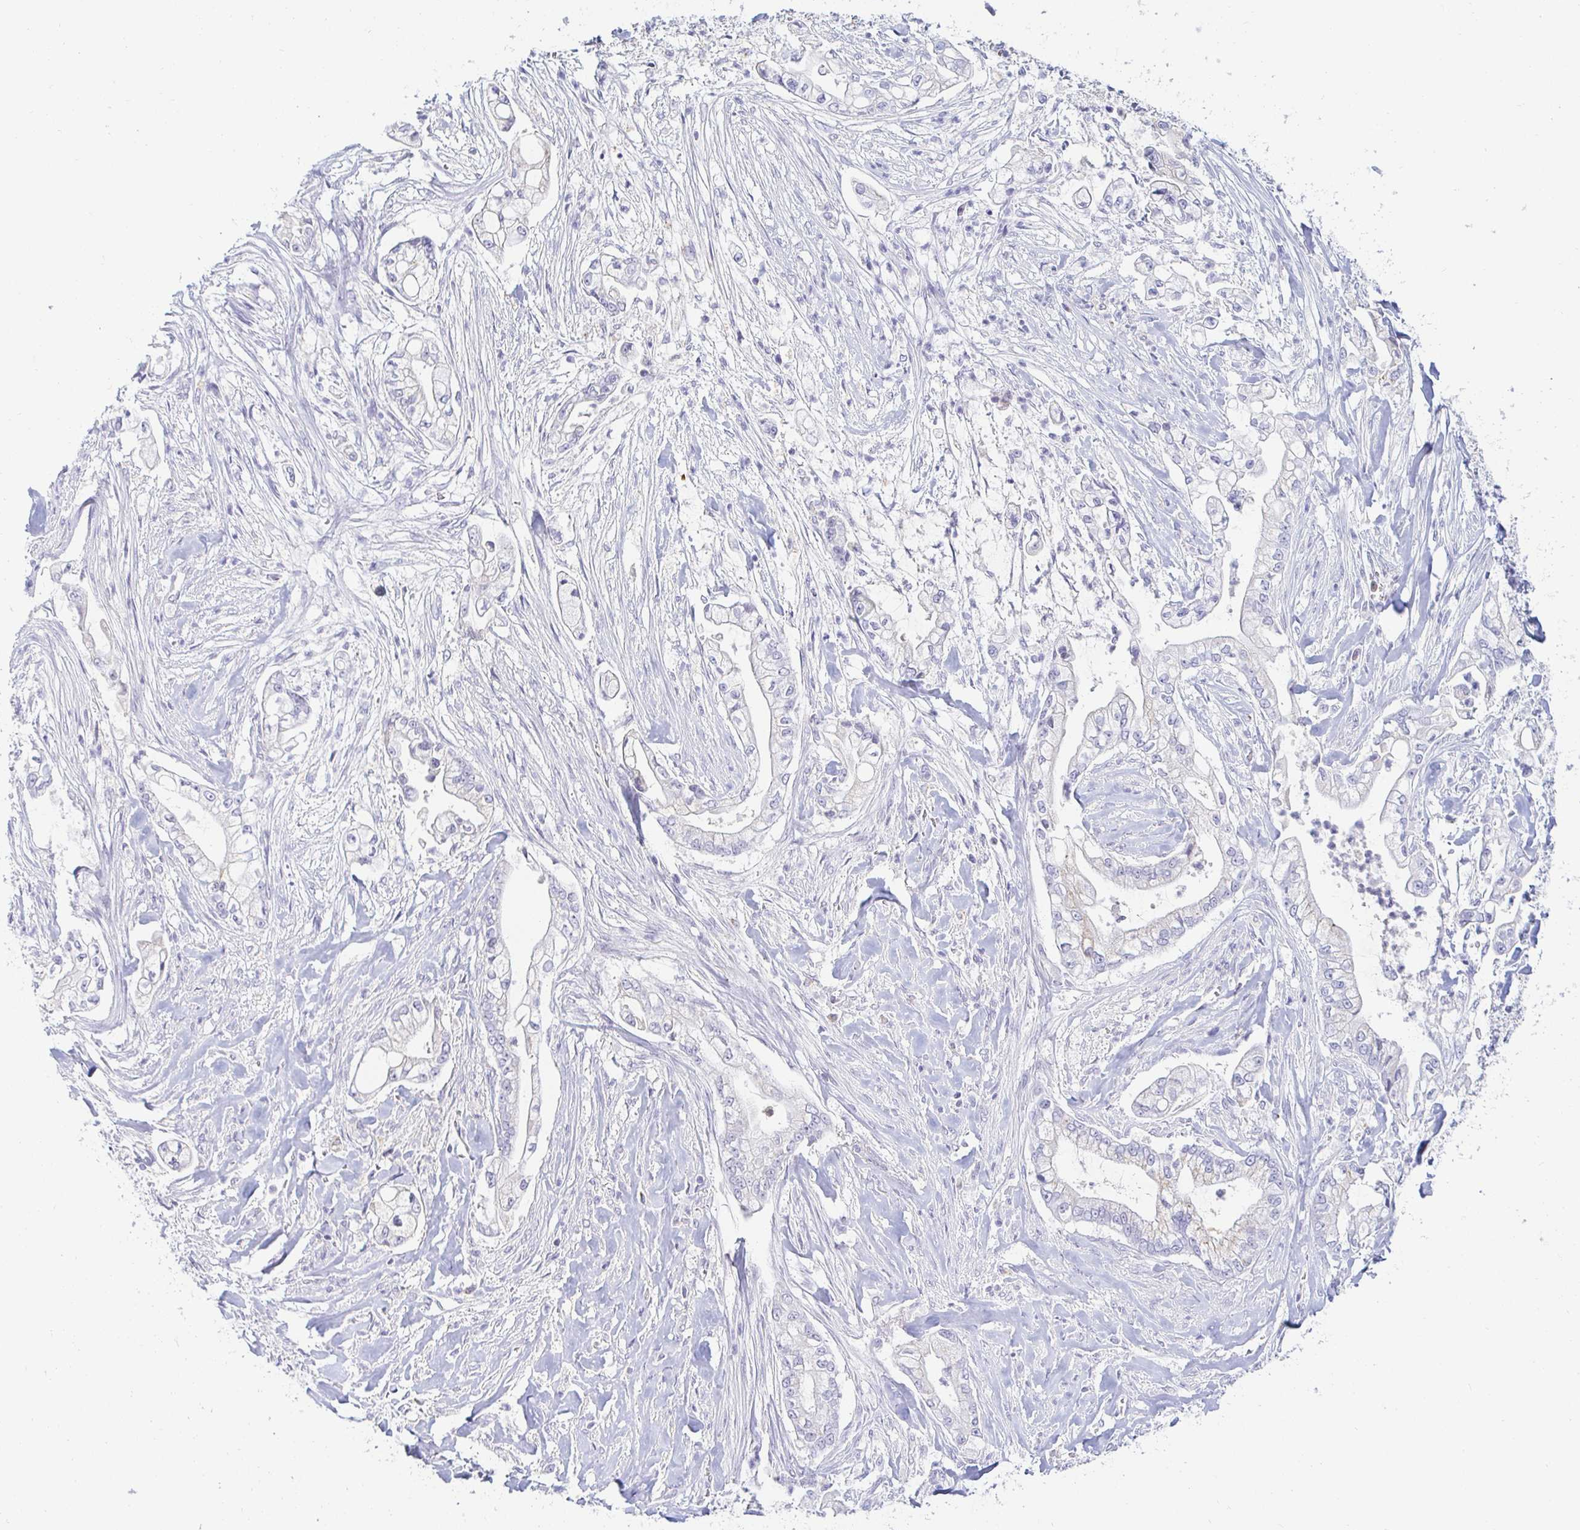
{"staining": {"intensity": "negative", "quantity": "none", "location": "none"}, "tissue": "pancreatic cancer", "cell_type": "Tumor cells", "image_type": "cancer", "snomed": [{"axis": "morphology", "description": "Adenocarcinoma, NOS"}, {"axis": "topography", "description": "Pancreas"}], "caption": "DAB immunohistochemical staining of human pancreatic cancer (adenocarcinoma) reveals no significant staining in tumor cells. (DAB (3,3'-diaminobenzidine) immunohistochemistry (IHC) visualized using brightfield microscopy, high magnification).", "gene": "OR51D1", "patient": {"sex": "female", "age": 69}}